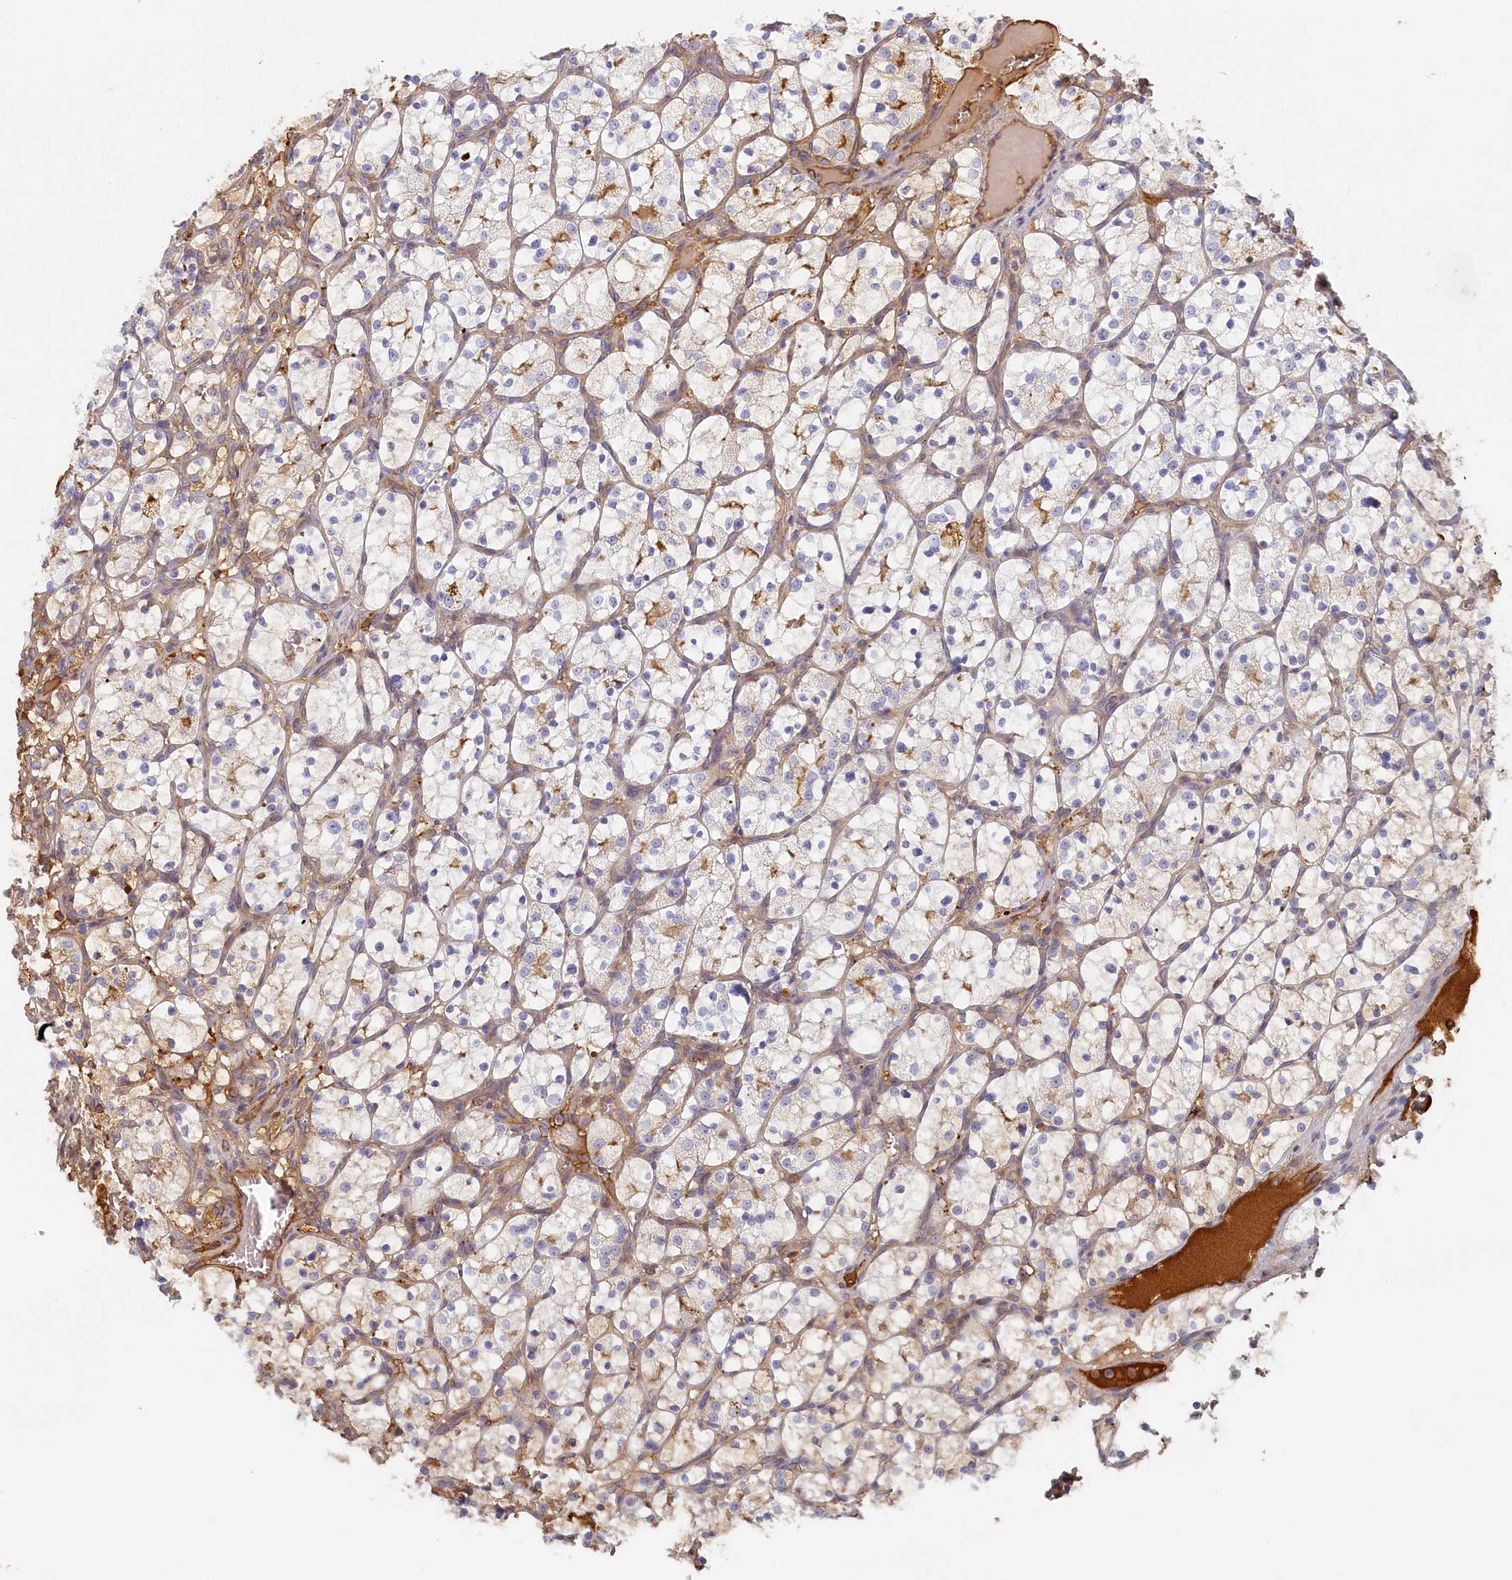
{"staining": {"intensity": "weak", "quantity": "<25%", "location": "cytoplasmic/membranous"}, "tissue": "renal cancer", "cell_type": "Tumor cells", "image_type": "cancer", "snomed": [{"axis": "morphology", "description": "Adenocarcinoma, NOS"}, {"axis": "topography", "description": "Kidney"}], "caption": "DAB (3,3'-diaminobenzidine) immunohistochemical staining of adenocarcinoma (renal) demonstrates no significant expression in tumor cells.", "gene": "STX16", "patient": {"sex": "female", "age": 69}}